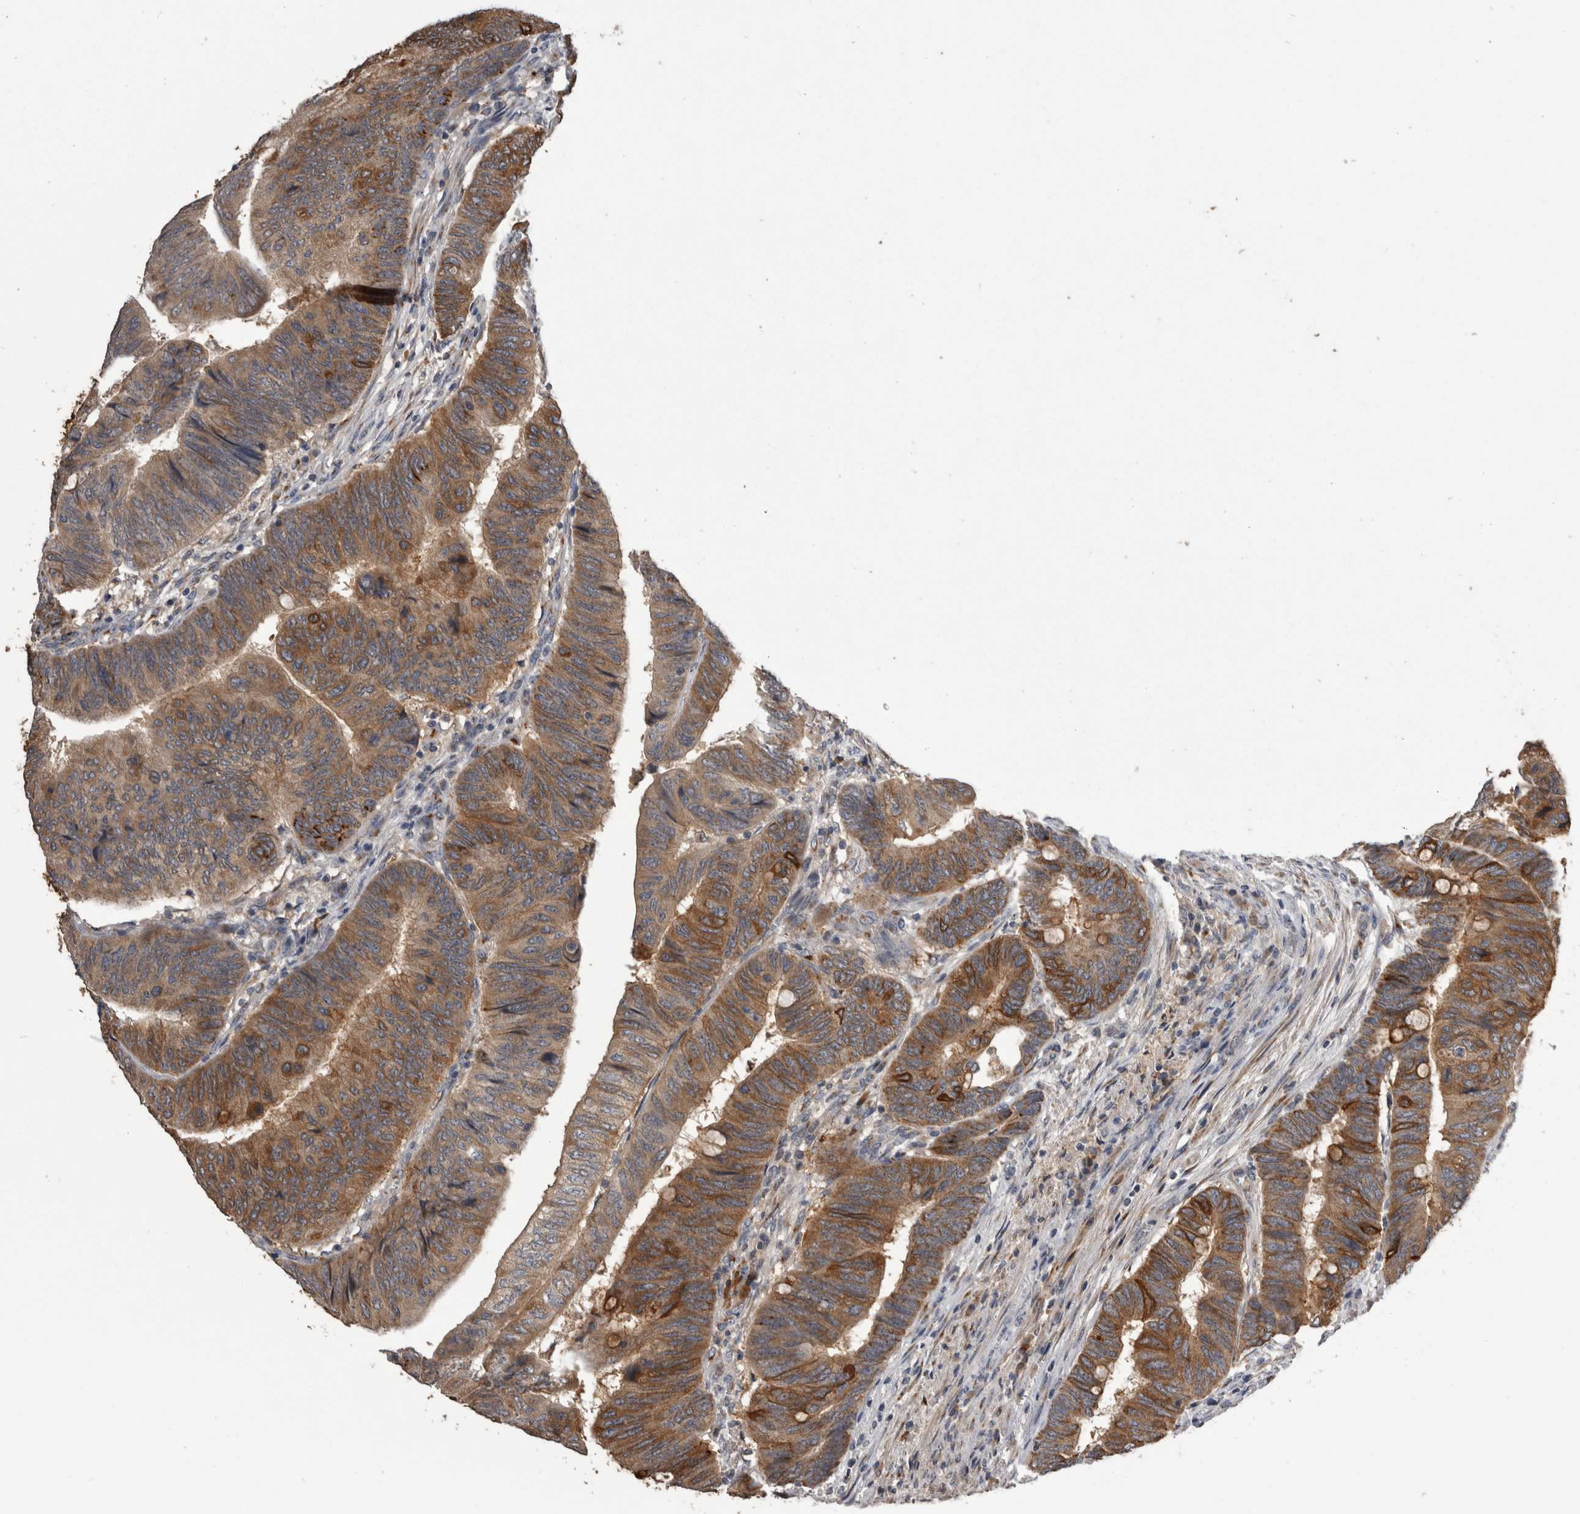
{"staining": {"intensity": "moderate", "quantity": ">75%", "location": "cytoplasmic/membranous"}, "tissue": "colorectal cancer", "cell_type": "Tumor cells", "image_type": "cancer", "snomed": [{"axis": "morphology", "description": "Normal tissue, NOS"}, {"axis": "morphology", "description": "Adenocarcinoma, NOS"}, {"axis": "topography", "description": "Rectum"}, {"axis": "topography", "description": "Peripheral nerve tissue"}], "caption": "Colorectal adenocarcinoma stained for a protein displays moderate cytoplasmic/membranous positivity in tumor cells.", "gene": "ANXA13", "patient": {"sex": "male", "age": 92}}